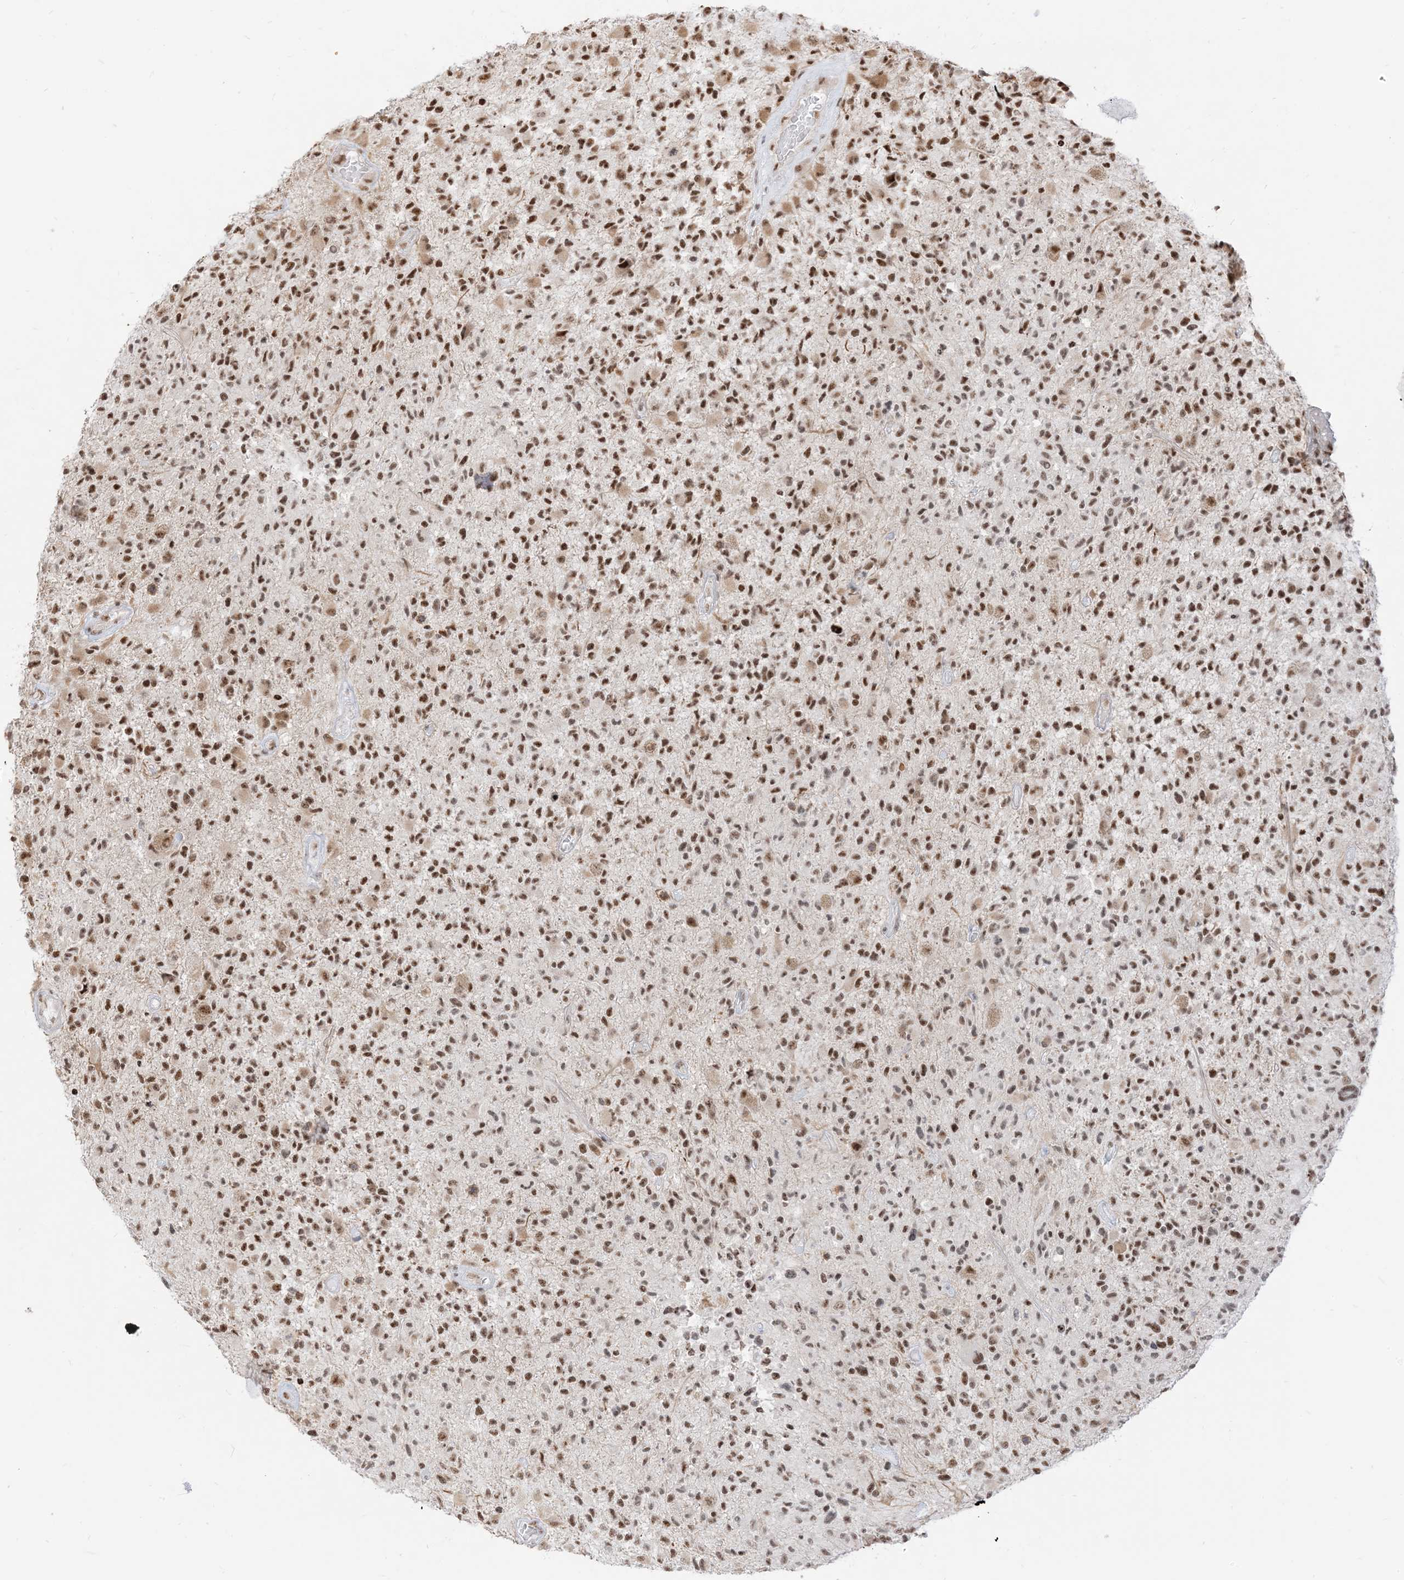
{"staining": {"intensity": "moderate", "quantity": ">75%", "location": "nuclear"}, "tissue": "glioma", "cell_type": "Tumor cells", "image_type": "cancer", "snomed": [{"axis": "morphology", "description": "Glioma, malignant, High grade"}, {"axis": "morphology", "description": "Glioblastoma, NOS"}, {"axis": "topography", "description": "Brain"}], "caption": "There is medium levels of moderate nuclear positivity in tumor cells of glioma, as demonstrated by immunohistochemical staining (brown color).", "gene": "ARGLU1", "patient": {"sex": "male", "age": 60}}